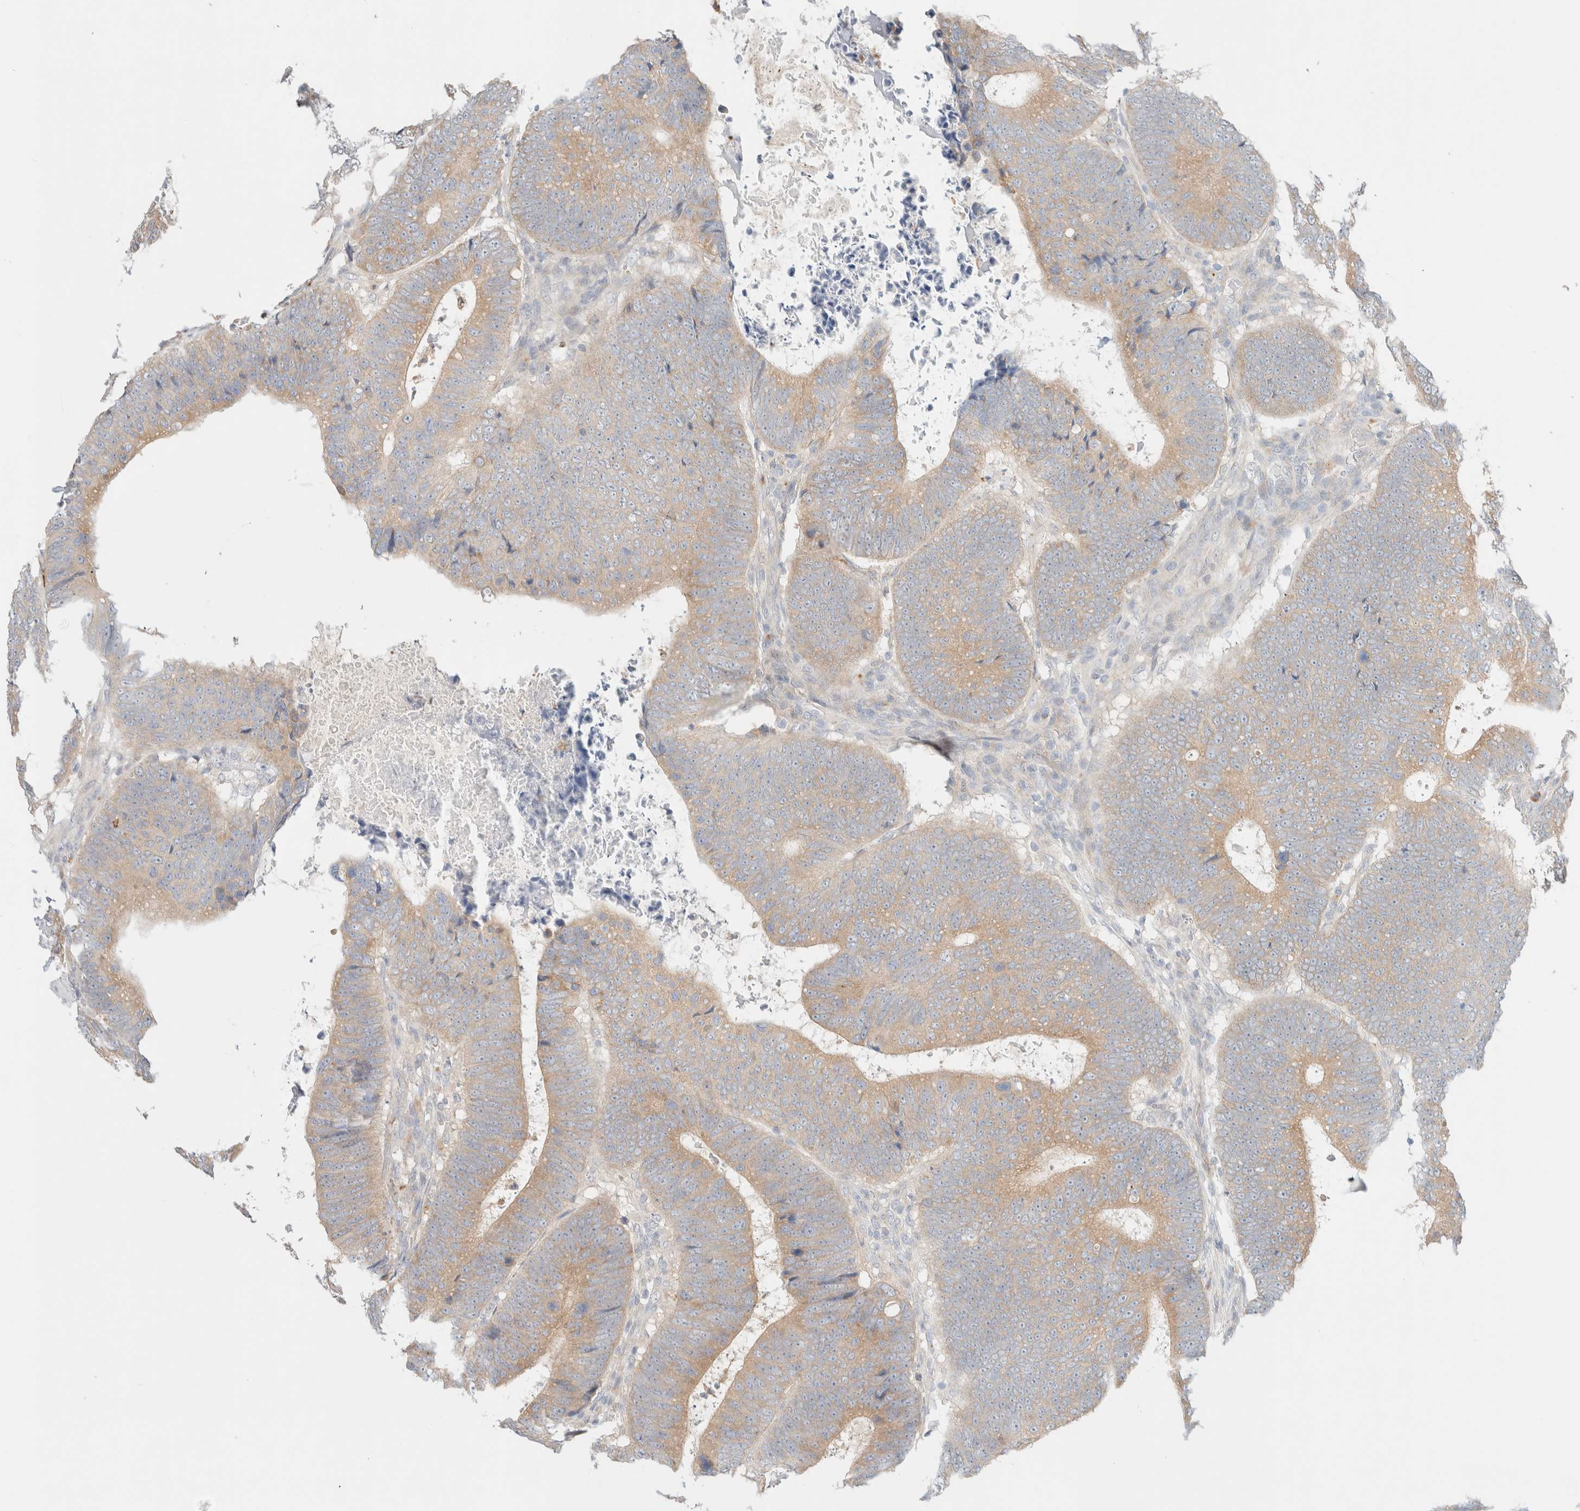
{"staining": {"intensity": "weak", "quantity": "25%-75%", "location": "cytoplasmic/membranous"}, "tissue": "colorectal cancer", "cell_type": "Tumor cells", "image_type": "cancer", "snomed": [{"axis": "morphology", "description": "Adenocarcinoma, NOS"}, {"axis": "topography", "description": "Colon"}], "caption": "About 25%-75% of tumor cells in adenocarcinoma (colorectal) demonstrate weak cytoplasmic/membranous protein positivity as visualized by brown immunohistochemical staining.", "gene": "UNC13B", "patient": {"sex": "male", "age": 56}}